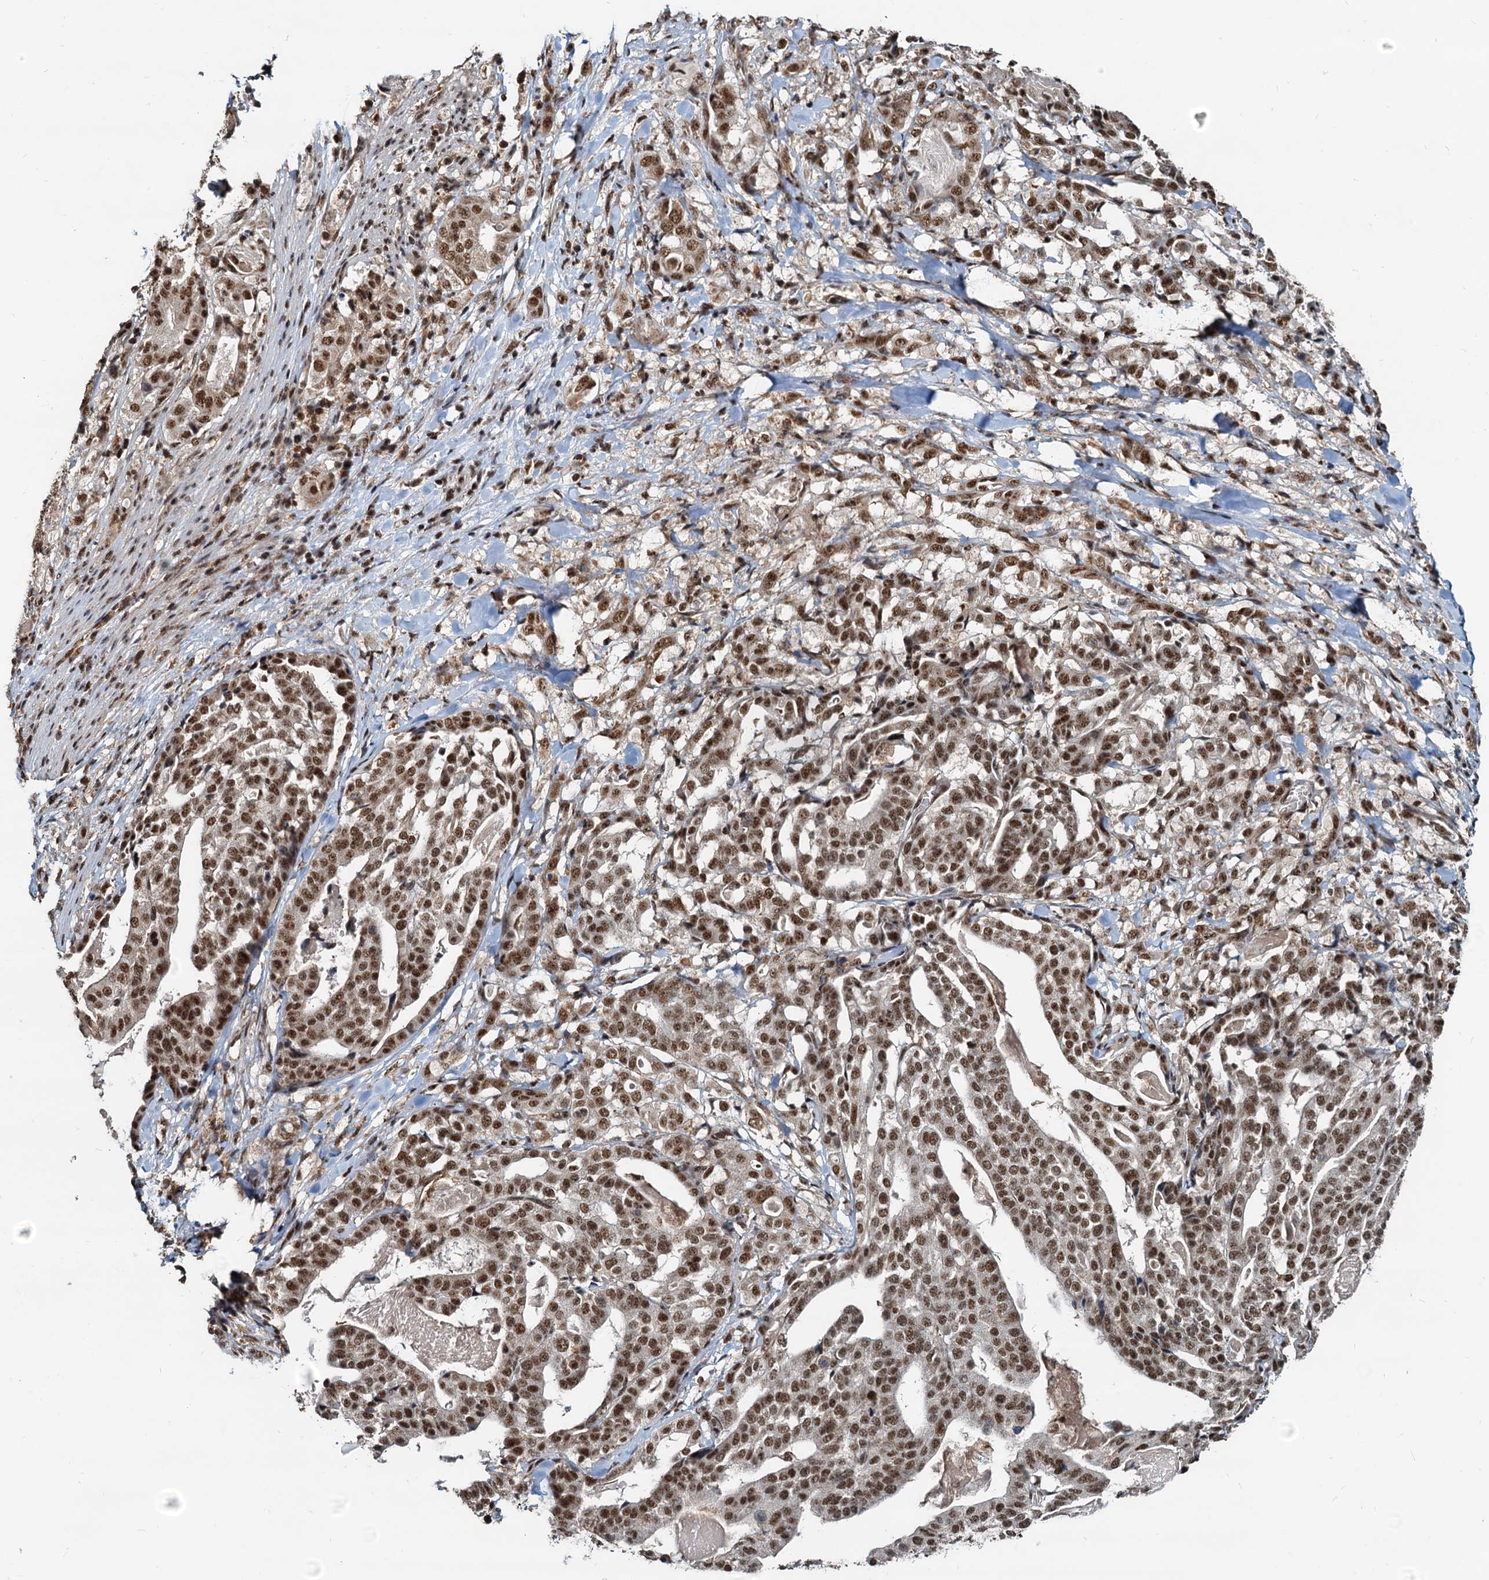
{"staining": {"intensity": "strong", "quantity": ">75%", "location": "nuclear"}, "tissue": "stomach cancer", "cell_type": "Tumor cells", "image_type": "cancer", "snomed": [{"axis": "morphology", "description": "Adenocarcinoma, NOS"}, {"axis": "topography", "description": "Stomach"}], "caption": "Stomach adenocarcinoma was stained to show a protein in brown. There is high levels of strong nuclear positivity in approximately >75% of tumor cells.", "gene": "RSRC2", "patient": {"sex": "male", "age": 48}}